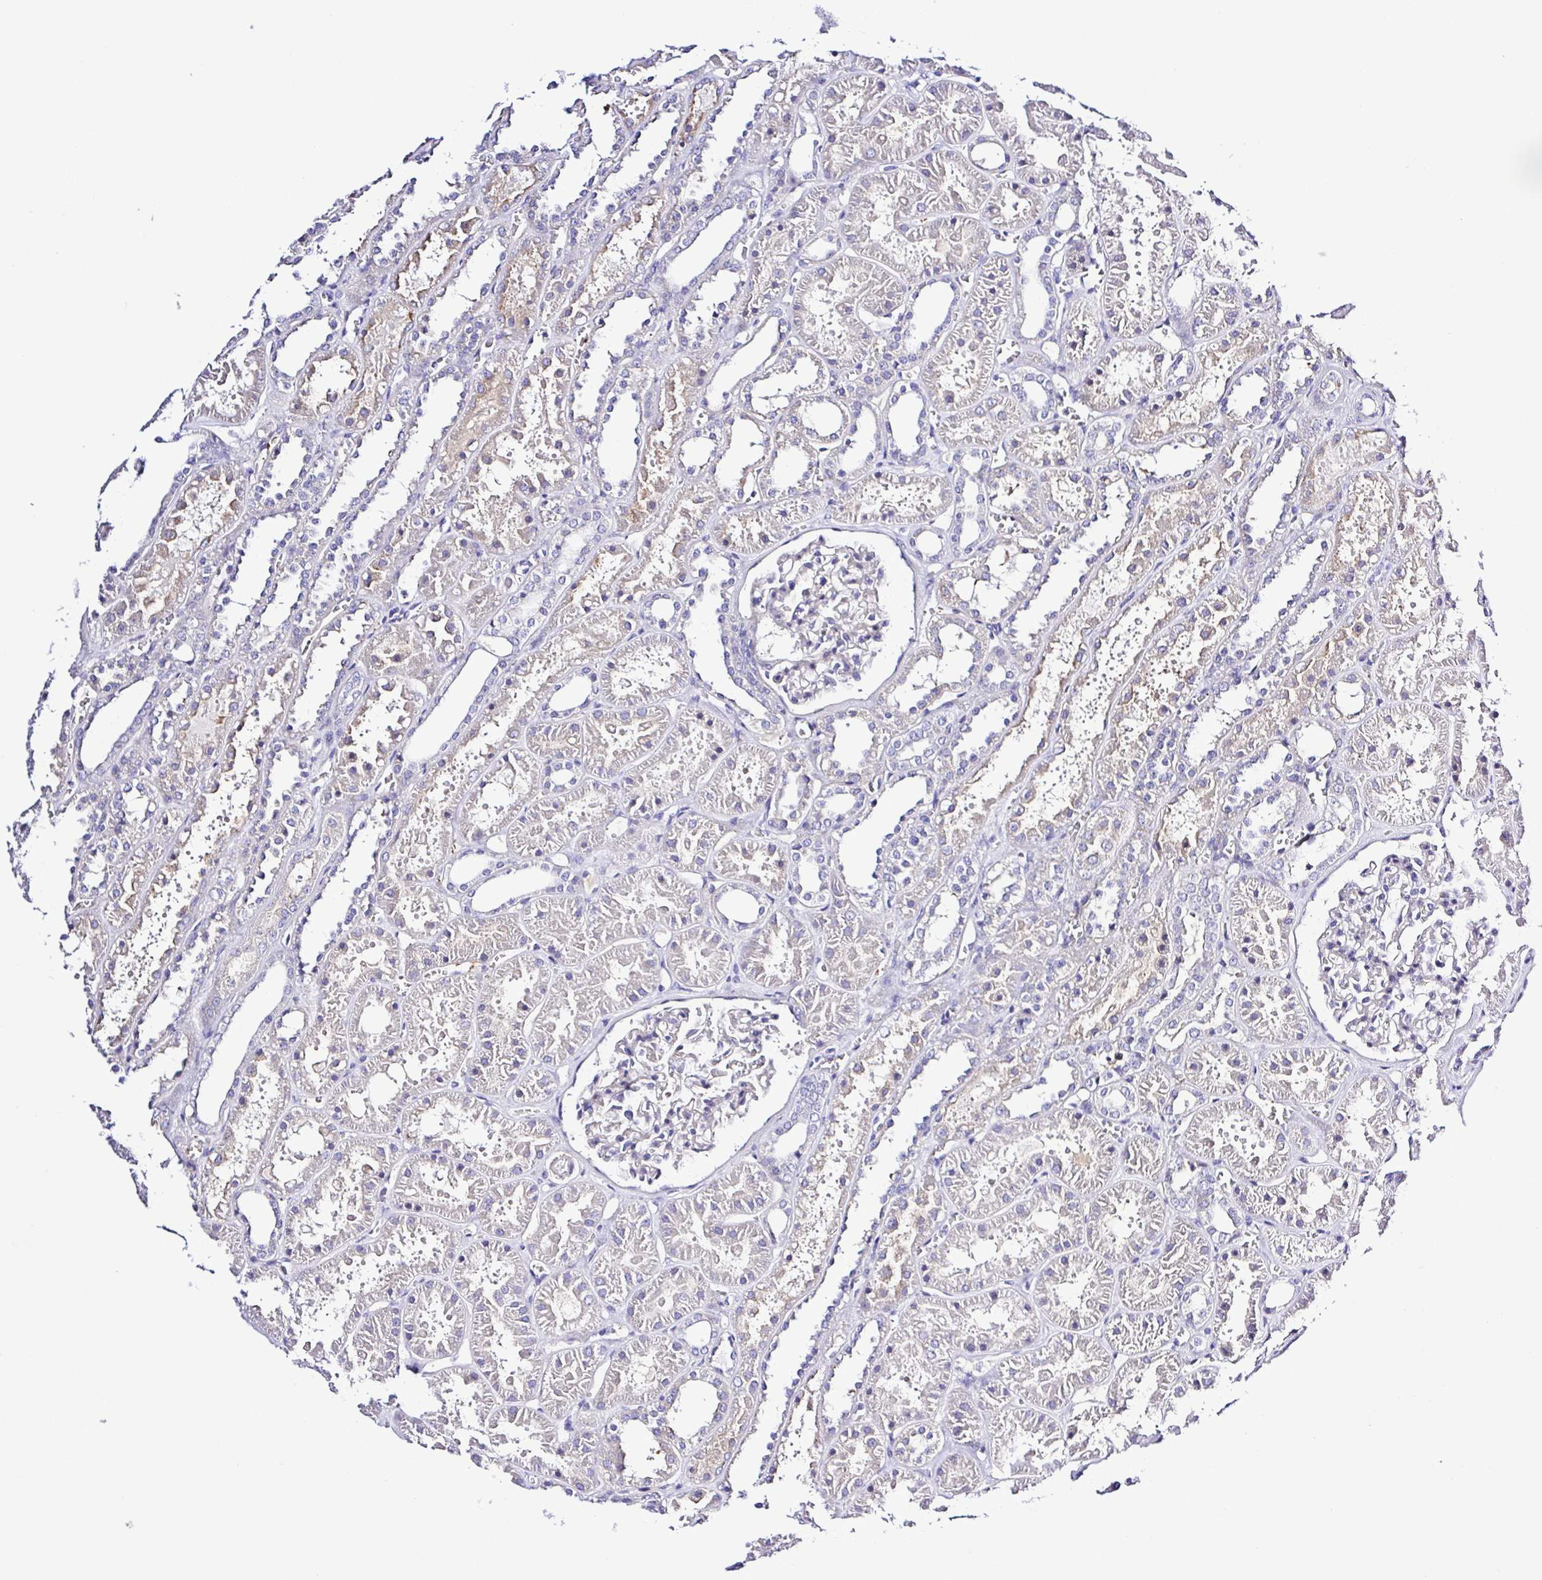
{"staining": {"intensity": "negative", "quantity": "none", "location": "none"}, "tissue": "kidney", "cell_type": "Cells in glomeruli", "image_type": "normal", "snomed": [{"axis": "morphology", "description": "Normal tissue, NOS"}, {"axis": "topography", "description": "Kidney"}], "caption": "Immunohistochemistry (IHC) micrograph of normal kidney: human kidney stained with DAB displays no significant protein expression in cells in glomeruli.", "gene": "GABBR2", "patient": {"sex": "female", "age": 41}}